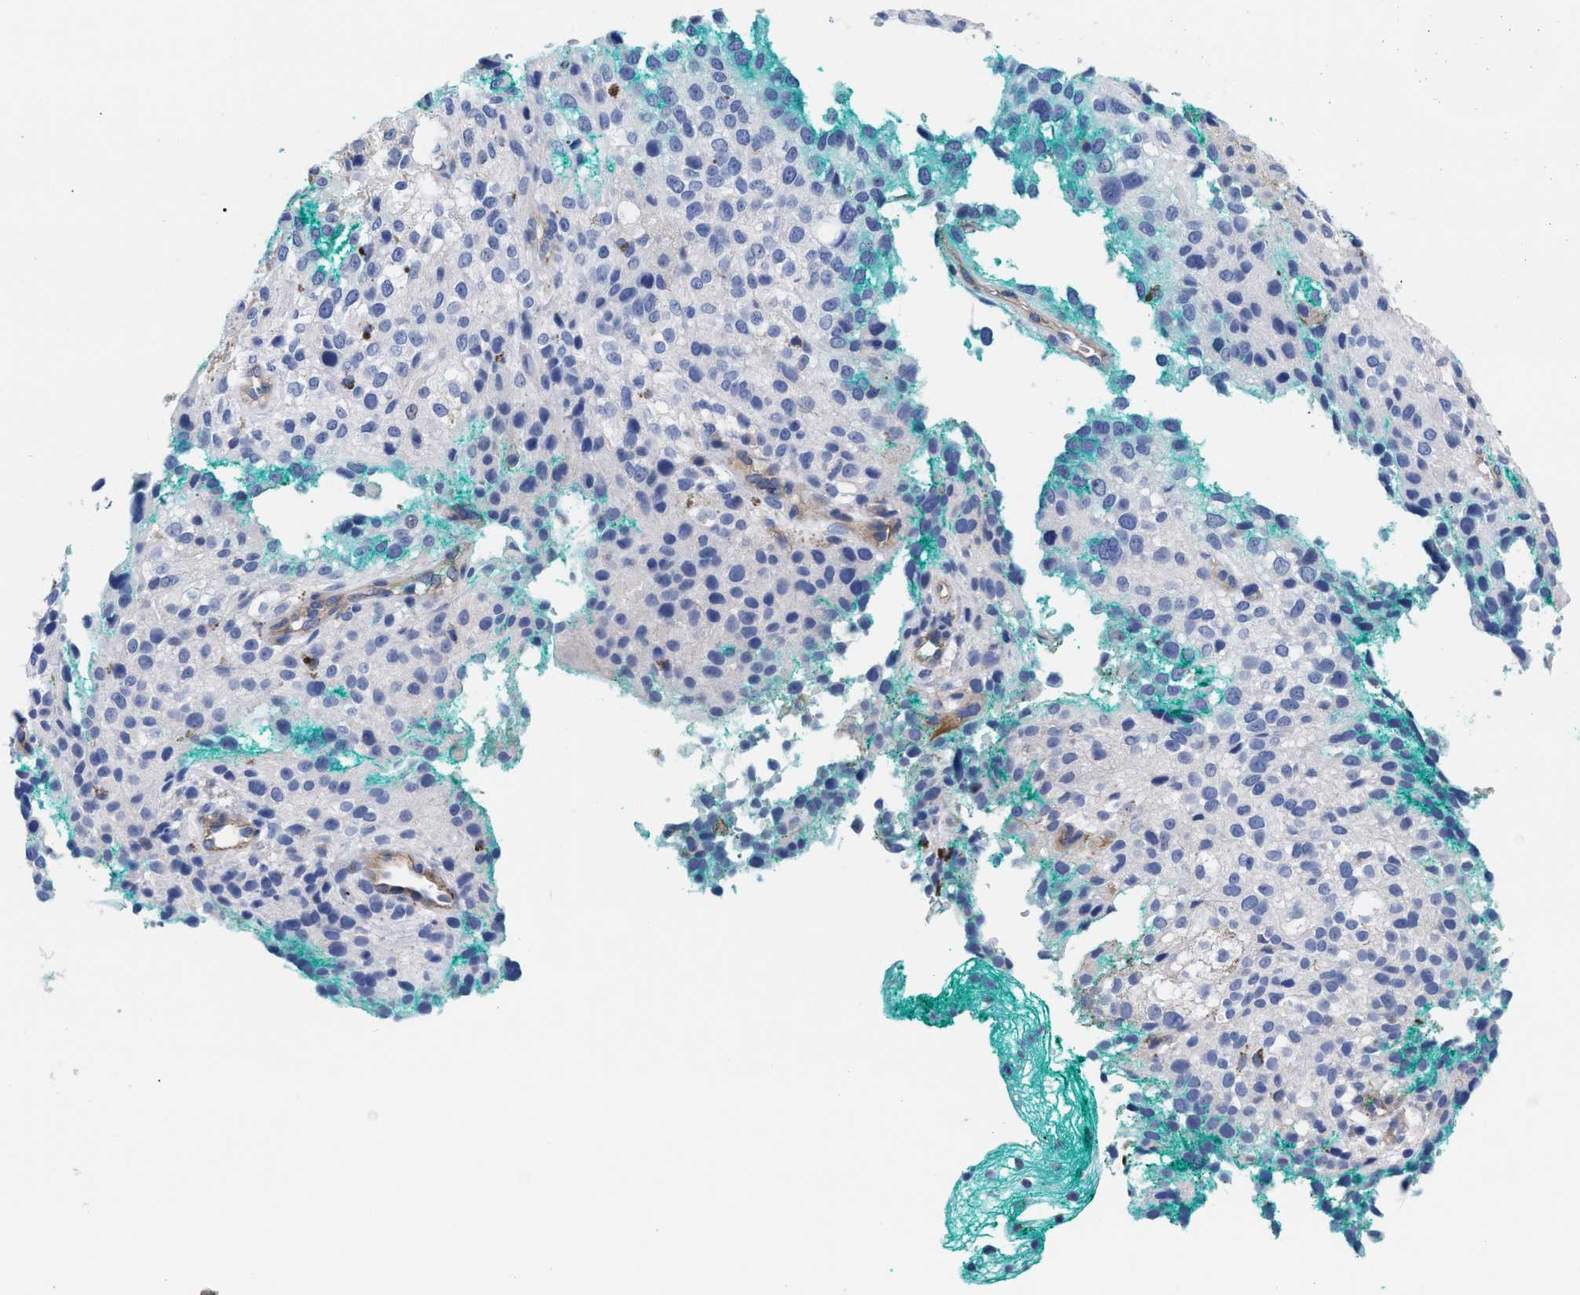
{"staining": {"intensity": "negative", "quantity": "none", "location": "none"}, "tissue": "melanoma", "cell_type": "Tumor cells", "image_type": "cancer", "snomed": [{"axis": "morphology", "description": "Necrosis, NOS"}, {"axis": "morphology", "description": "Malignant melanoma, NOS"}, {"axis": "topography", "description": "Skin"}], "caption": "The photomicrograph reveals no significant positivity in tumor cells of malignant melanoma. (Brightfield microscopy of DAB immunohistochemistry at high magnification).", "gene": "IRAG2", "patient": {"sex": "female", "age": 87}}